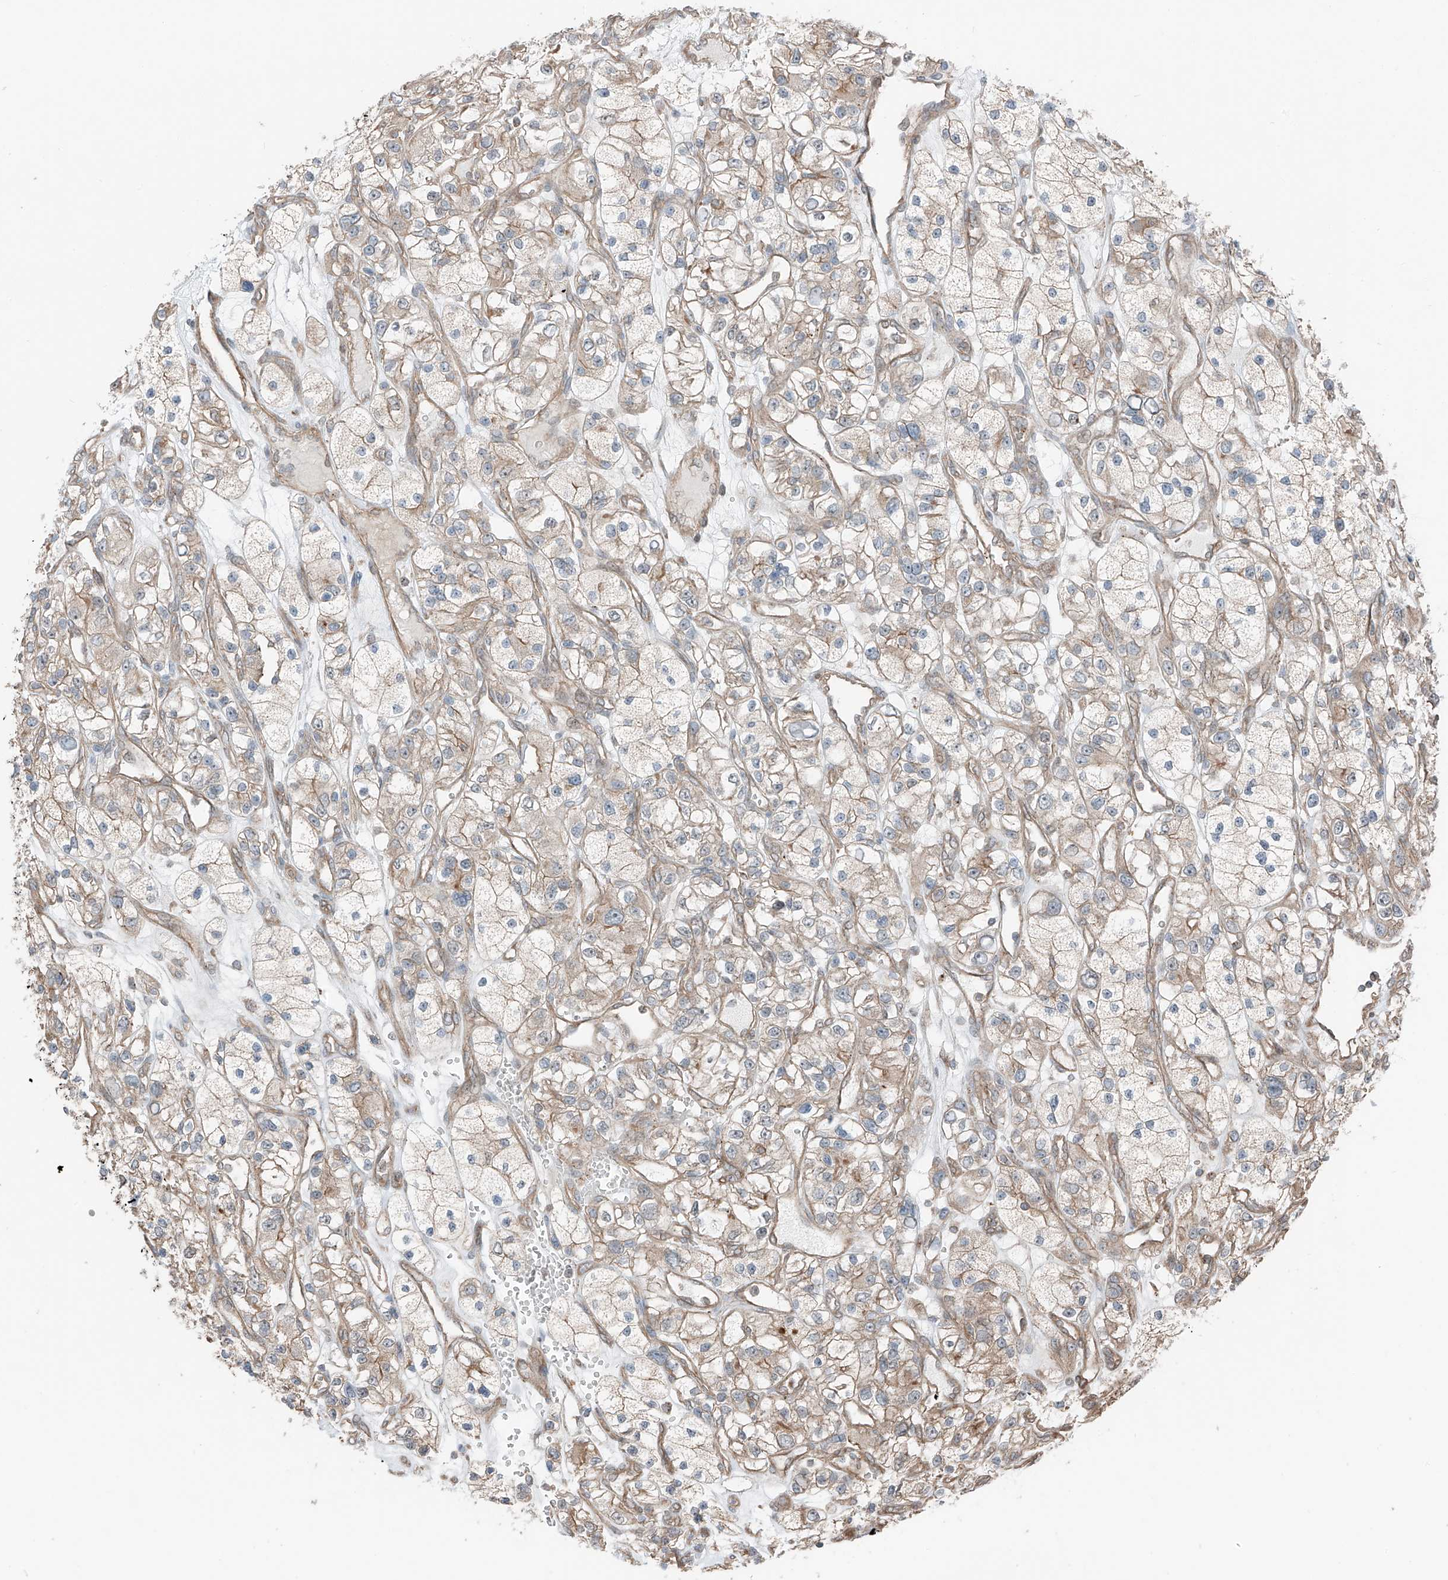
{"staining": {"intensity": "weak", "quantity": ">75%", "location": "cytoplasmic/membranous"}, "tissue": "renal cancer", "cell_type": "Tumor cells", "image_type": "cancer", "snomed": [{"axis": "morphology", "description": "Adenocarcinoma, NOS"}, {"axis": "topography", "description": "Kidney"}], "caption": "There is low levels of weak cytoplasmic/membranous staining in tumor cells of renal adenocarcinoma, as demonstrated by immunohistochemical staining (brown color).", "gene": "CEP162", "patient": {"sex": "female", "age": 57}}